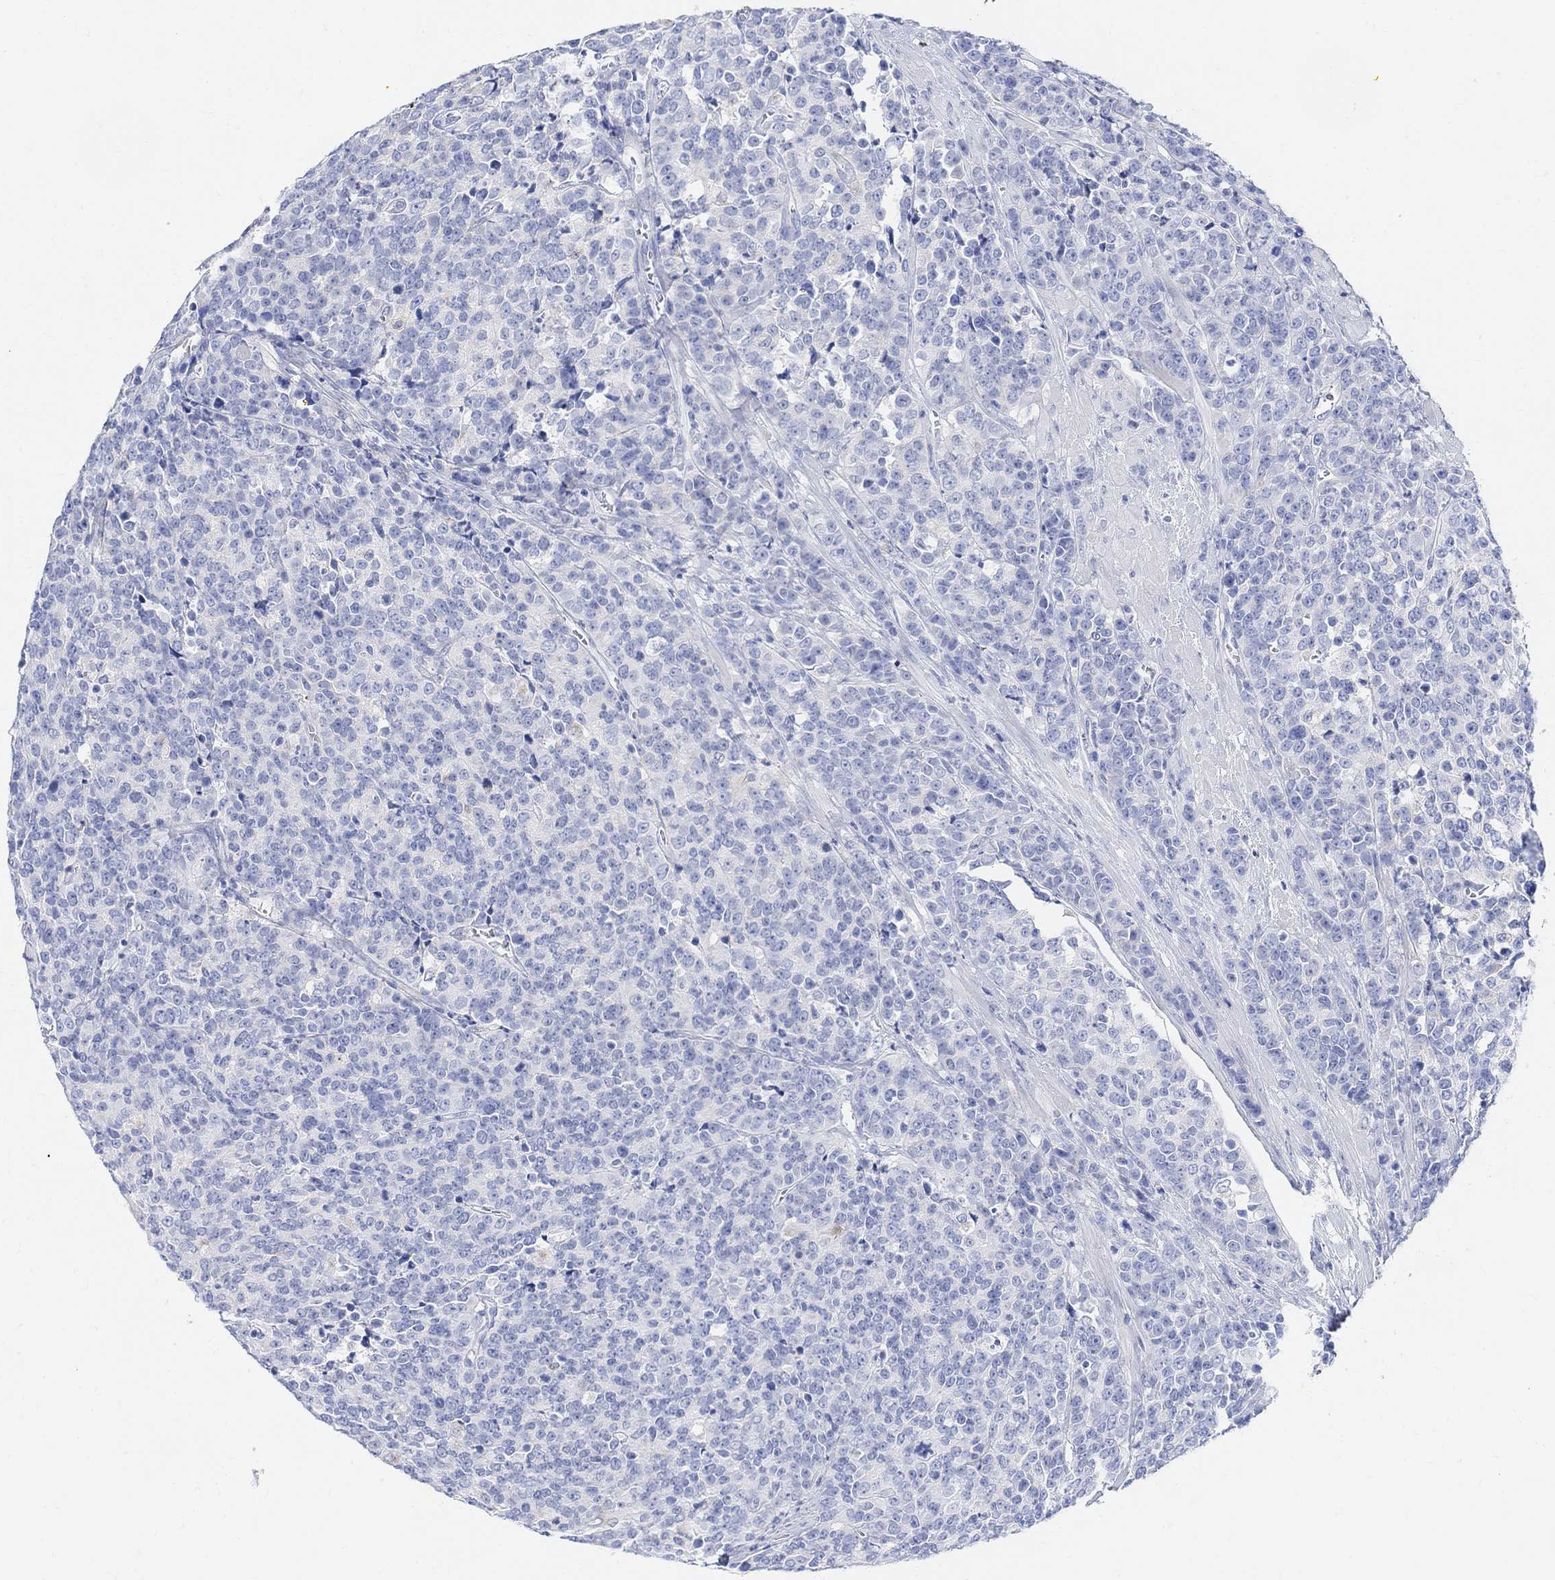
{"staining": {"intensity": "negative", "quantity": "none", "location": "none"}, "tissue": "prostate cancer", "cell_type": "Tumor cells", "image_type": "cancer", "snomed": [{"axis": "morphology", "description": "Adenocarcinoma, NOS"}, {"axis": "topography", "description": "Prostate"}], "caption": "This is an immunohistochemistry (IHC) photomicrograph of prostate cancer. There is no positivity in tumor cells.", "gene": "RETNLB", "patient": {"sex": "male", "age": 67}}